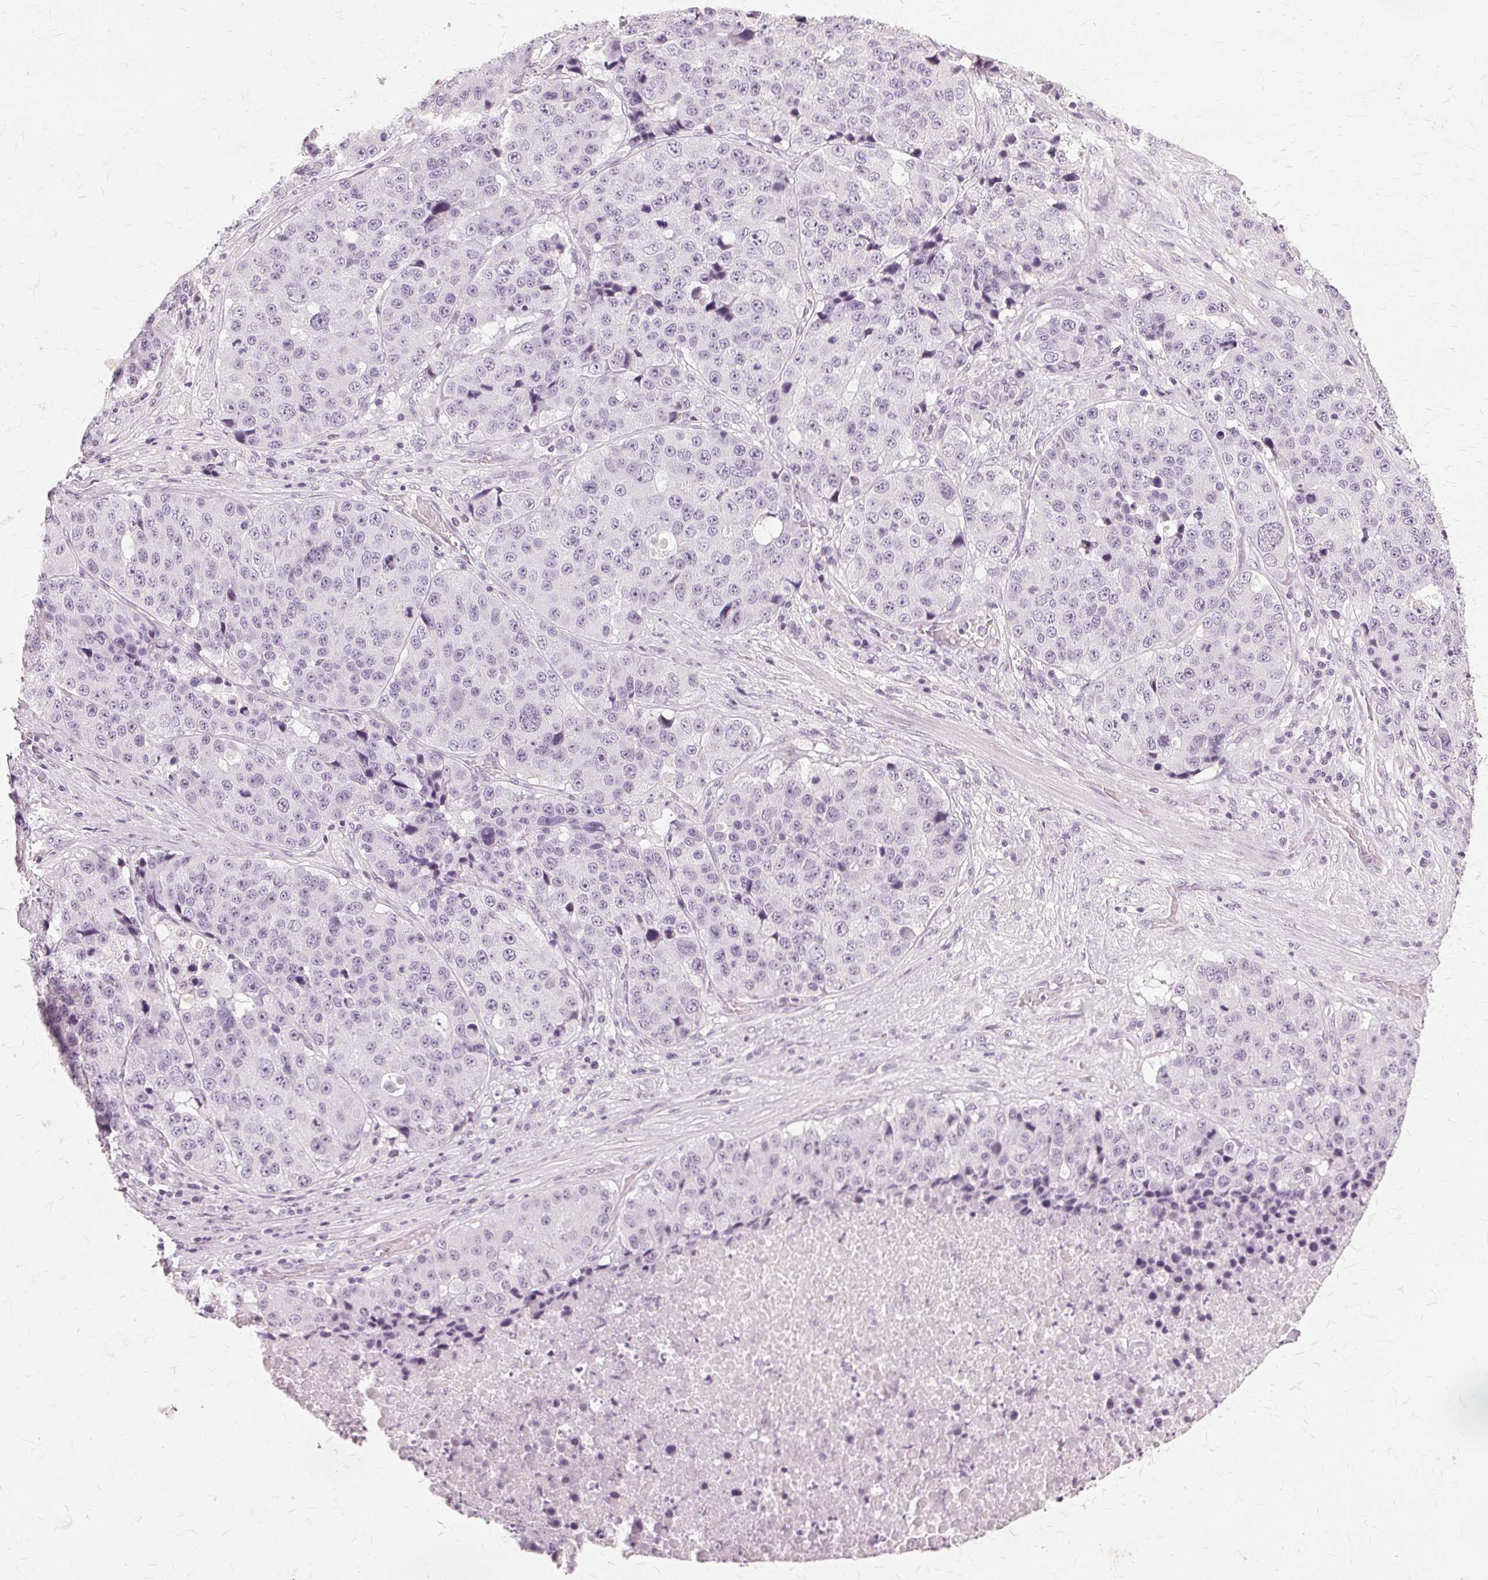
{"staining": {"intensity": "negative", "quantity": "none", "location": "none"}, "tissue": "stomach cancer", "cell_type": "Tumor cells", "image_type": "cancer", "snomed": [{"axis": "morphology", "description": "Adenocarcinoma, NOS"}, {"axis": "topography", "description": "Stomach"}], "caption": "IHC image of neoplastic tissue: human stomach cancer stained with DAB reveals no significant protein staining in tumor cells.", "gene": "SLC45A3", "patient": {"sex": "male", "age": 71}}